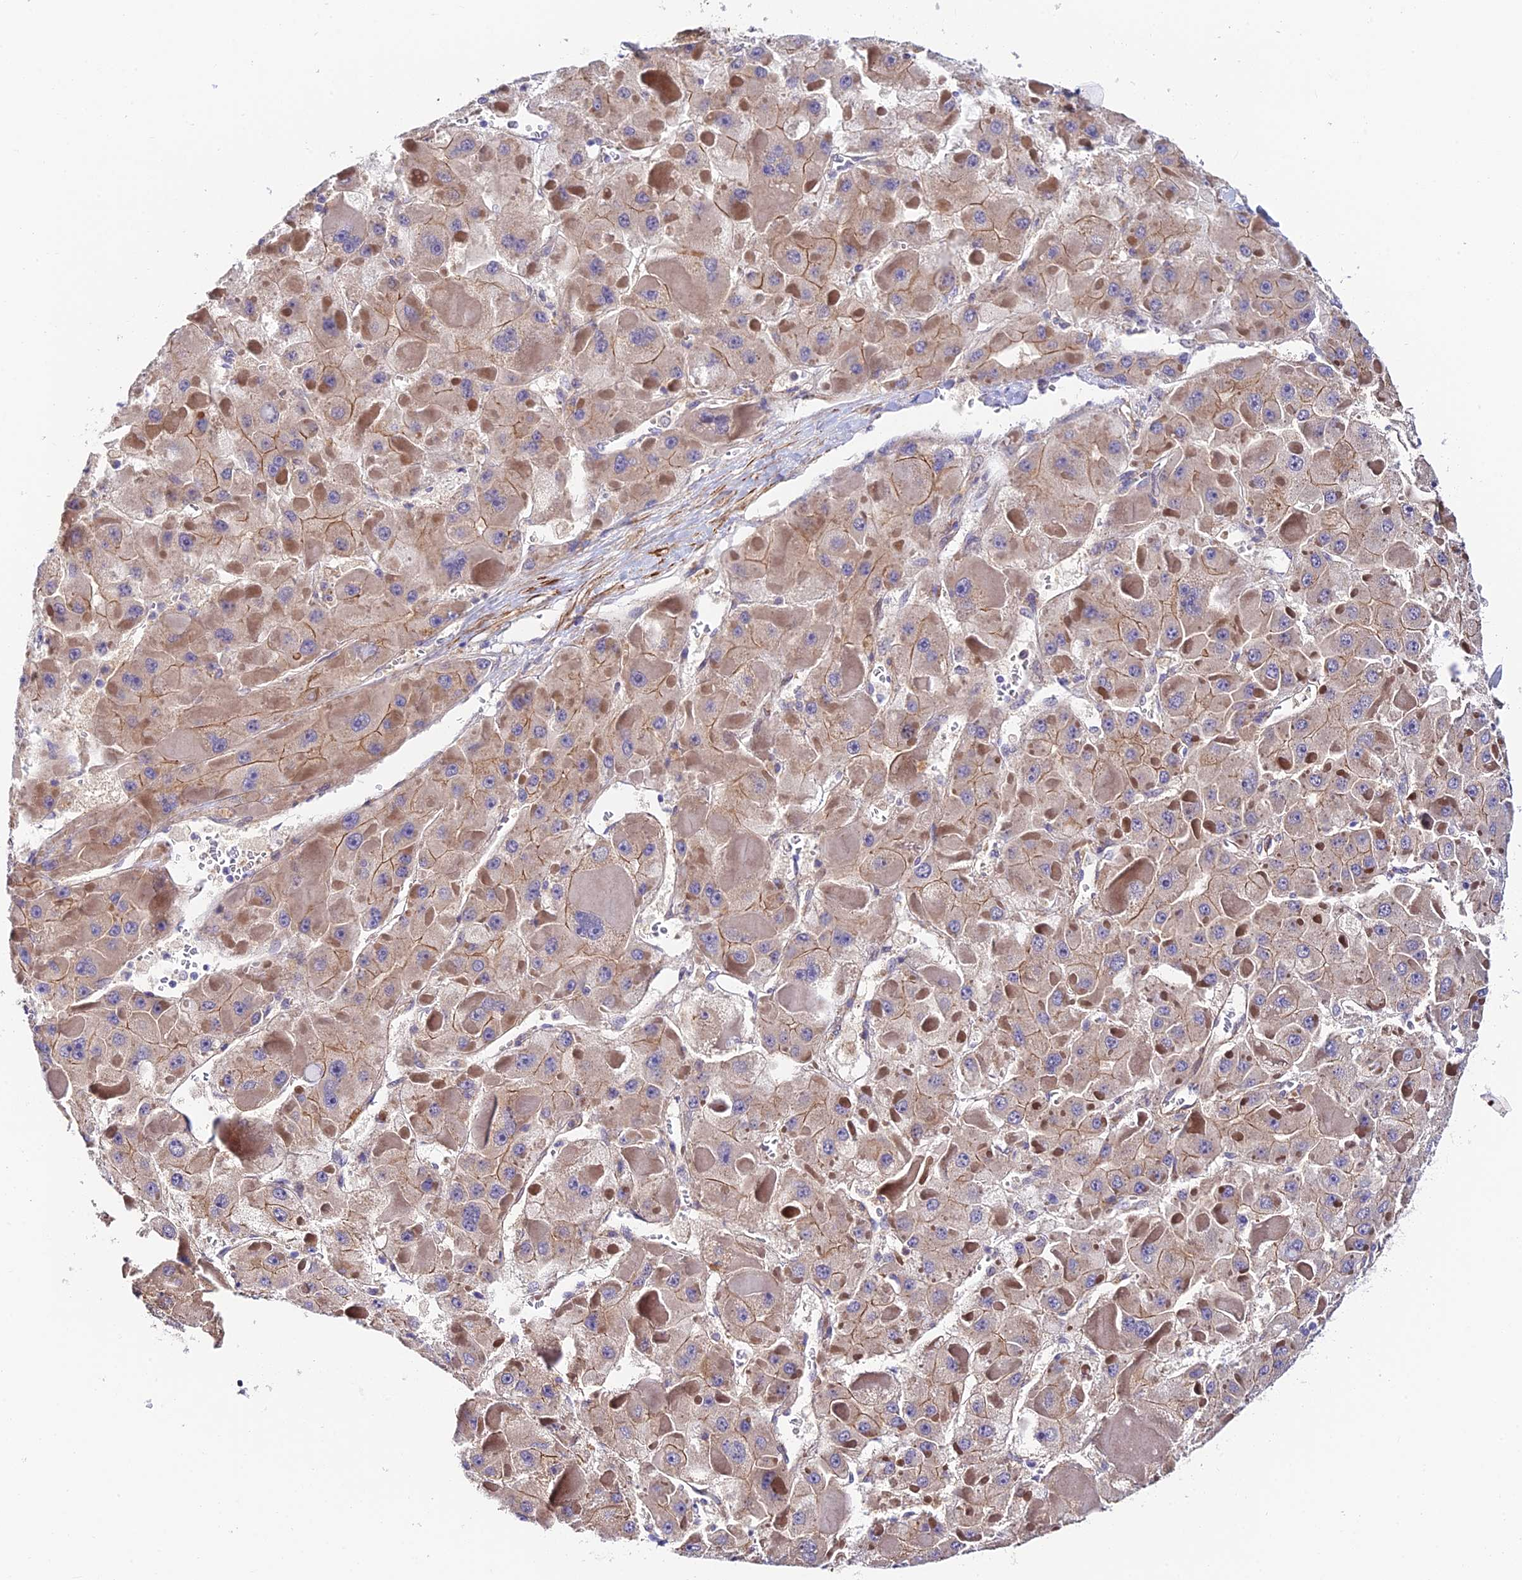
{"staining": {"intensity": "moderate", "quantity": "25%-75%", "location": "cytoplasmic/membranous"}, "tissue": "liver cancer", "cell_type": "Tumor cells", "image_type": "cancer", "snomed": [{"axis": "morphology", "description": "Carcinoma, Hepatocellular, NOS"}, {"axis": "topography", "description": "Liver"}], "caption": "This histopathology image shows IHC staining of human liver cancer (hepatocellular carcinoma), with medium moderate cytoplasmic/membranous positivity in about 25%-75% of tumor cells.", "gene": "ANKRD50", "patient": {"sex": "female", "age": 73}}